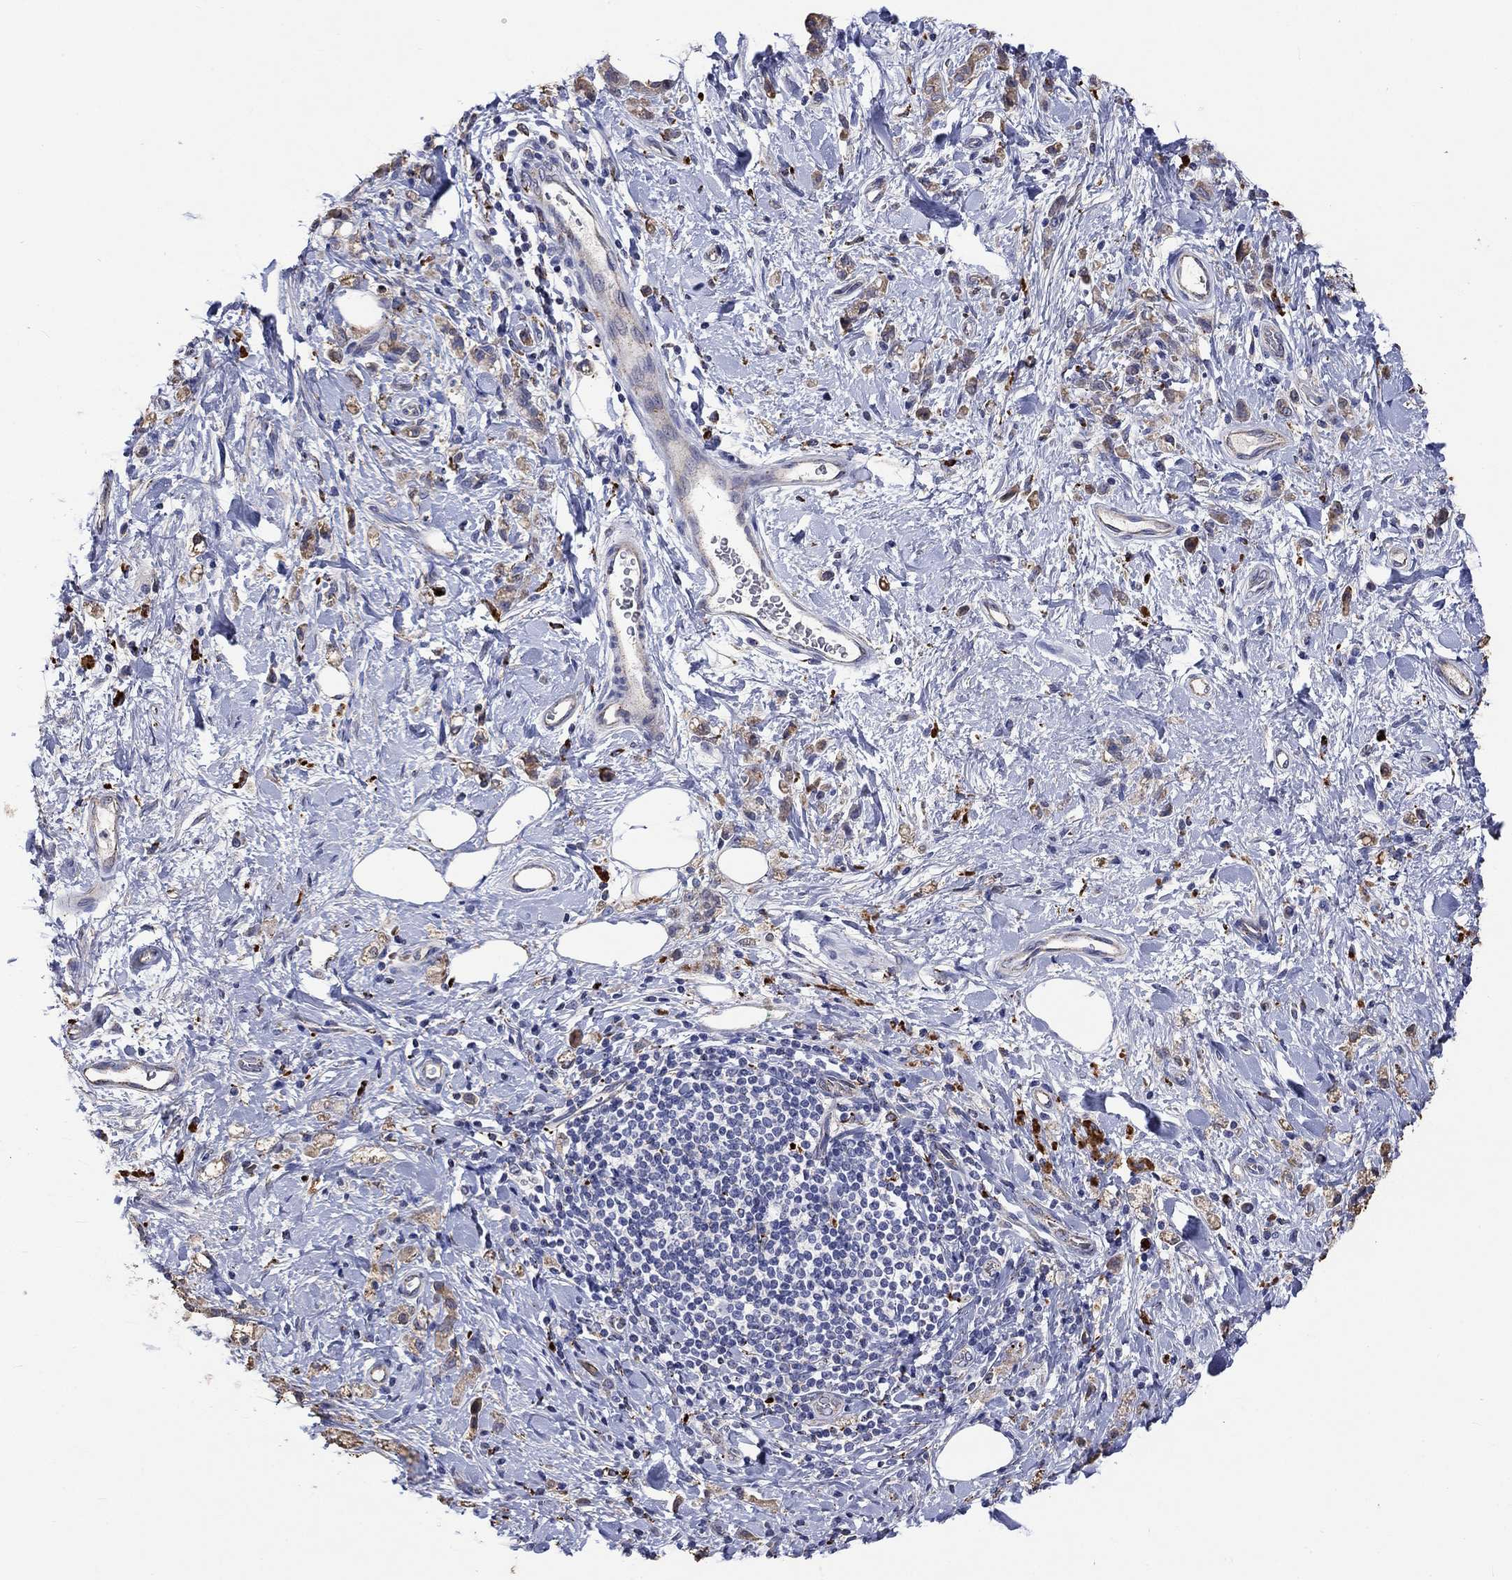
{"staining": {"intensity": "weak", "quantity": ">75%", "location": "cytoplasmic/membranous"}, "tissue": "stomach cancer", "cell_type": "Tumor cells", "image_type": "cancer", "snomed": [{"axis": "morphology", "description": "Adenocarcinoma, NOS"}, {"axis": "topography", "description": "Stomach"}], "caption": "An immunohistochemistry micrograph of tumor tissue is shown. Protein staining in brown labels weak cytoplasmic/membranous positivity in adenocarcinoma (stomach) within tumor cells. The staining is performed using DAB (3,3'-diaminobenzidine) brown chromogen to label protein expression. The nuclei are counter-stained blue using hematoxylin.", "gene": "CTSB", "patient": {"sex": "male", "age": 77}}